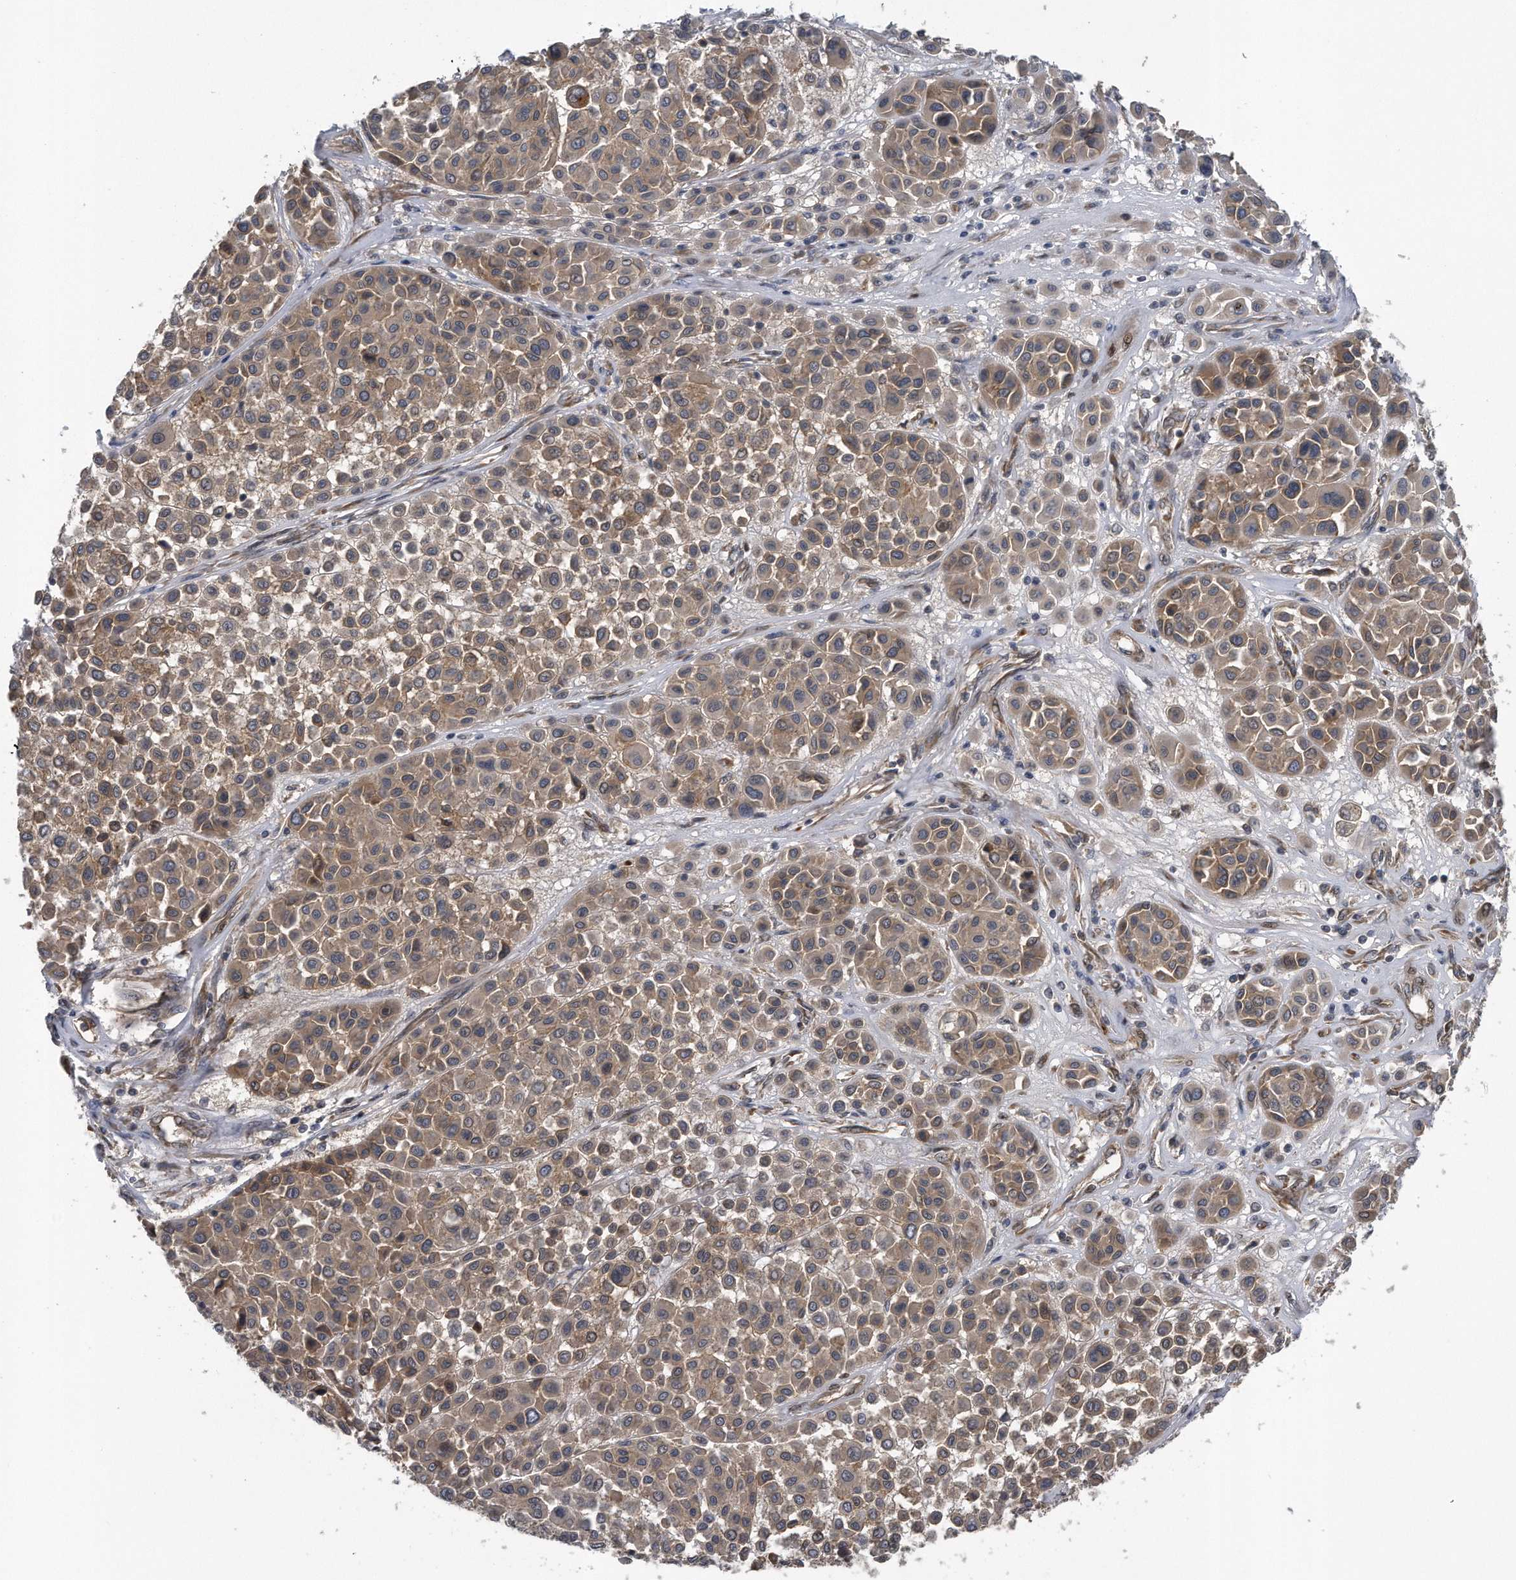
{"staining": {"intensity": "weak", "quantity": ">75%", "location": "cytoplasmic/membranous"}, "tissue": "melanoma", "cell_type": "Tumor cells", "image_type": "cancer", "snomed": [{"axis": "morphology", "description": "Malignant melanoma, Metastatic site"}, {"axis": "topography", "description": "Soft tissue"}], "caption": "Tumor cells demonstrate low levels of weak cytoplasmic/membranous positivity in about >75% of cells in human malignant melanoma (metastatic site). The staining was performed using DAB (3,3'-diaminobenzidine), with brown indicating positive protein expression. Nuclei are stained blue with hematoxylin.", "gene": "ZNF79", "patient": {"sex": "male", "age": 41}}